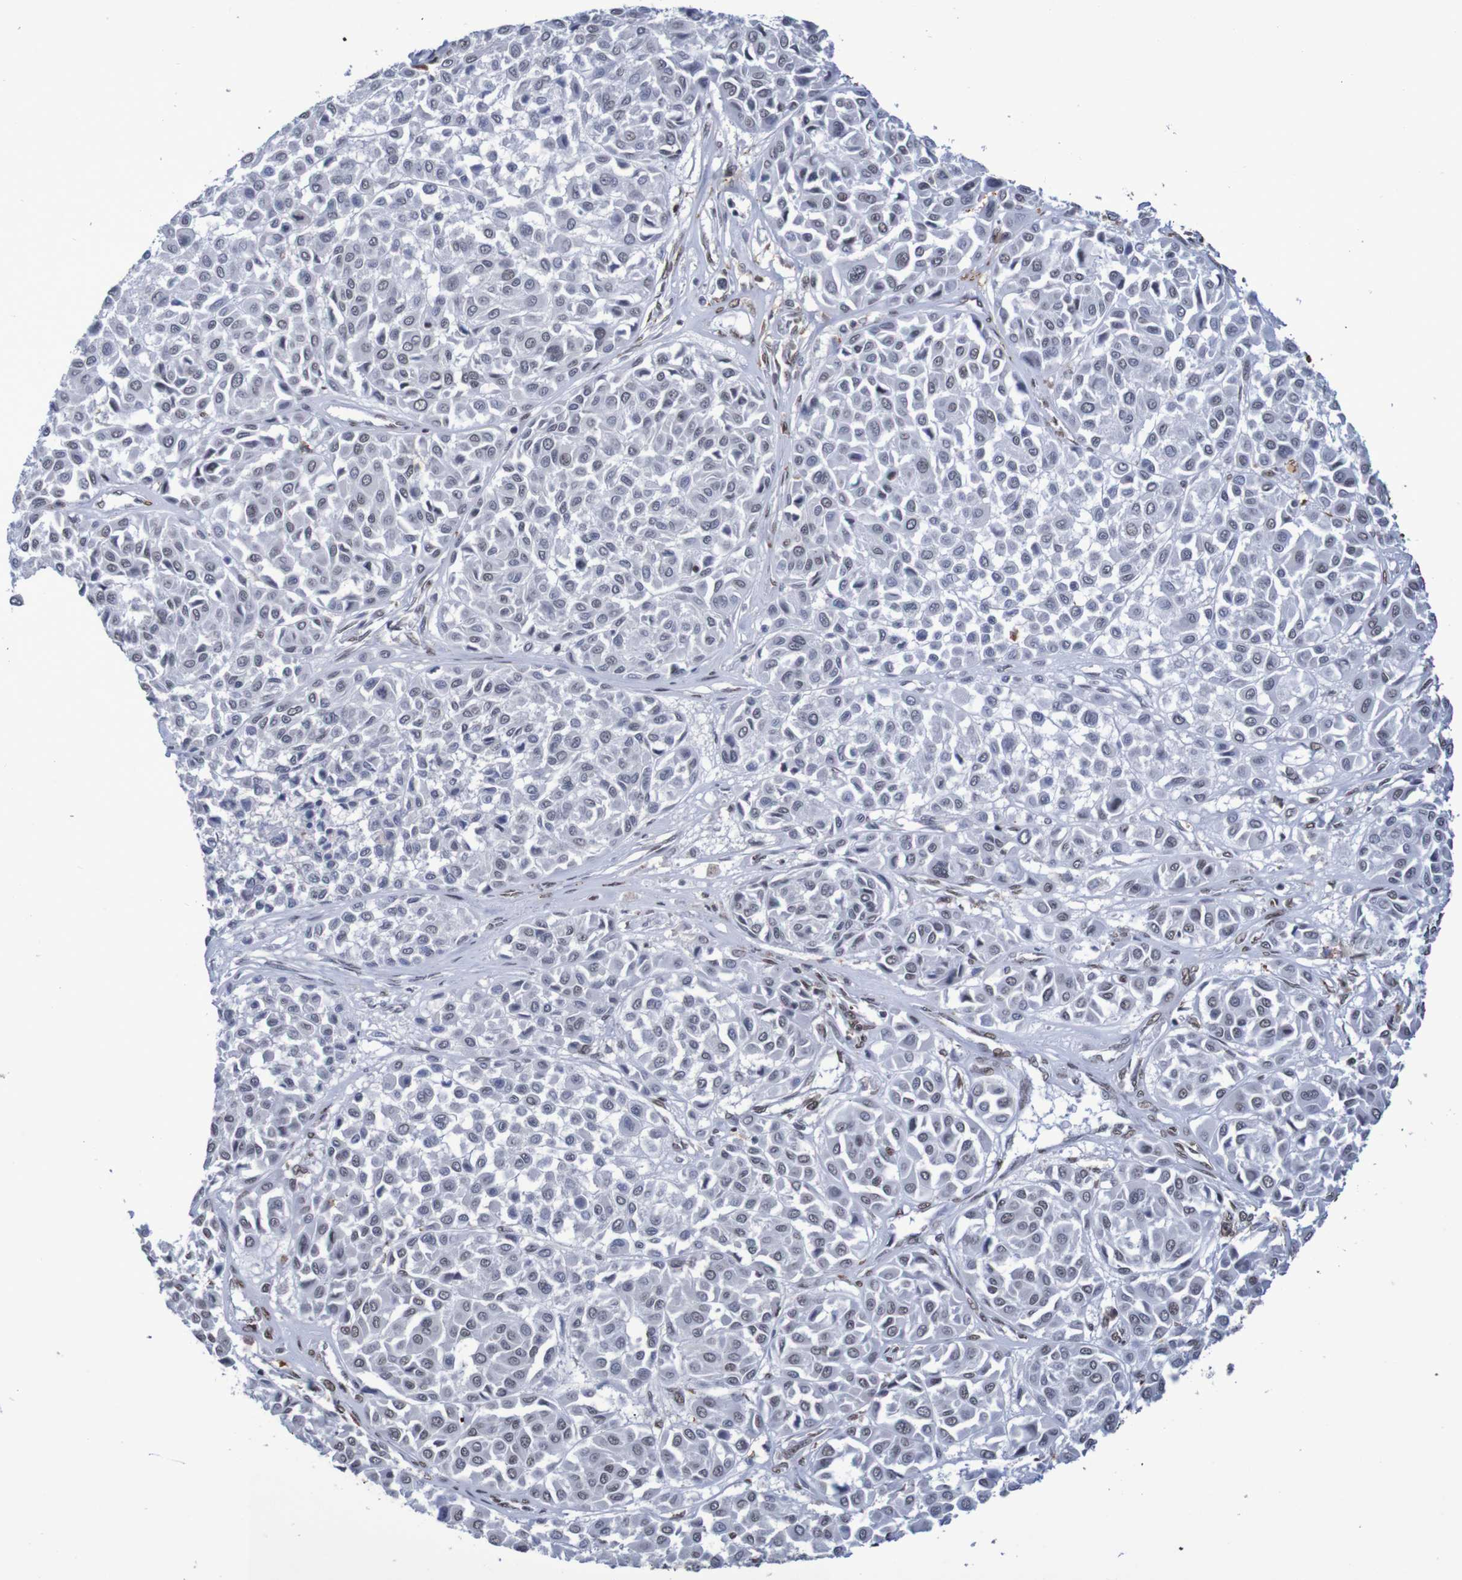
{"staining": {"intensity": "negative", "quantity": "none", "location": "none"}, "tissue": "melanoma", "cell_type": "Tumor cells", "image_type": "cancer", "snomed": [{"axis": "morphology", "description": "Malignant melanoma, Metastatic site"}, {"axis": "topography", "description": "Soft tissue"}], "caption": "This micrograph is of malignant melanoma (metastatic site) stained with immunohistochemistry (IHC) to label a protein in brown with the nuclei are counter-stained blue. There is no expression in tumor cells. The staining is performed using DAB brown chromogen with nuclei counter-stained in using hematoxylin.", "gene": "MRTFB", "patient": {"sex": "male", "age": 41}}